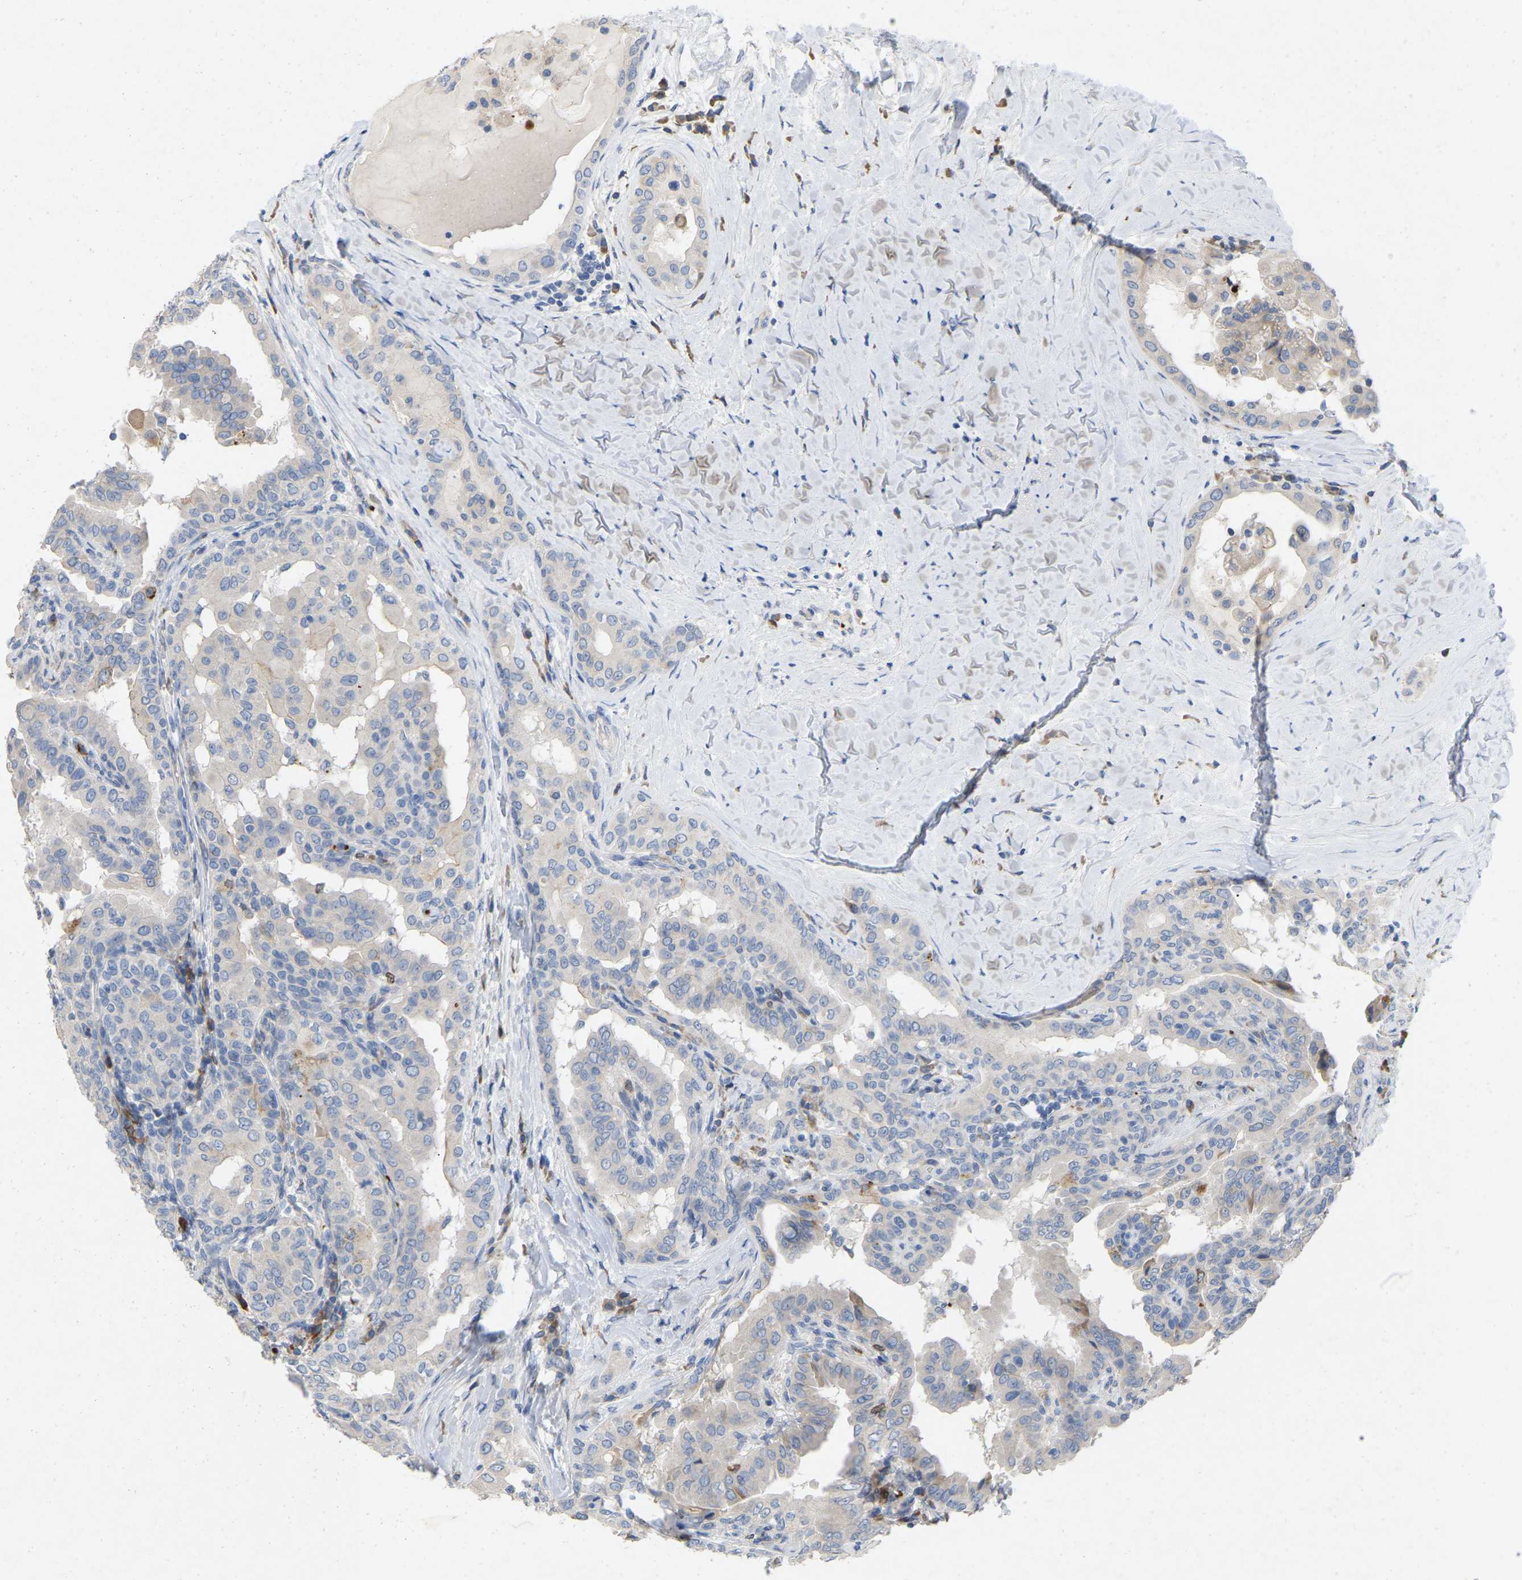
{"staining": {"intensity": "negative", "quantity": "none", "location": "none"}, "tissue": "thyroid cancer", "cell_type": "Tumor cells", "image_type": "cancer", "snomed": [{"axis": "morphology", "description": "Papillary adenocarcinoma, NOS"}, {"axis": "topography", "description": "Thyroid gland"}], "caption": "IHC micrograph of thyroid cancer stained for a protein (brown), which shows no staining in tumor cells. (Immunohistochemistry, brightfield microscopy, high magnification).", "gene": "RHEB", "patient": {"sex": "male", "age": 33}}